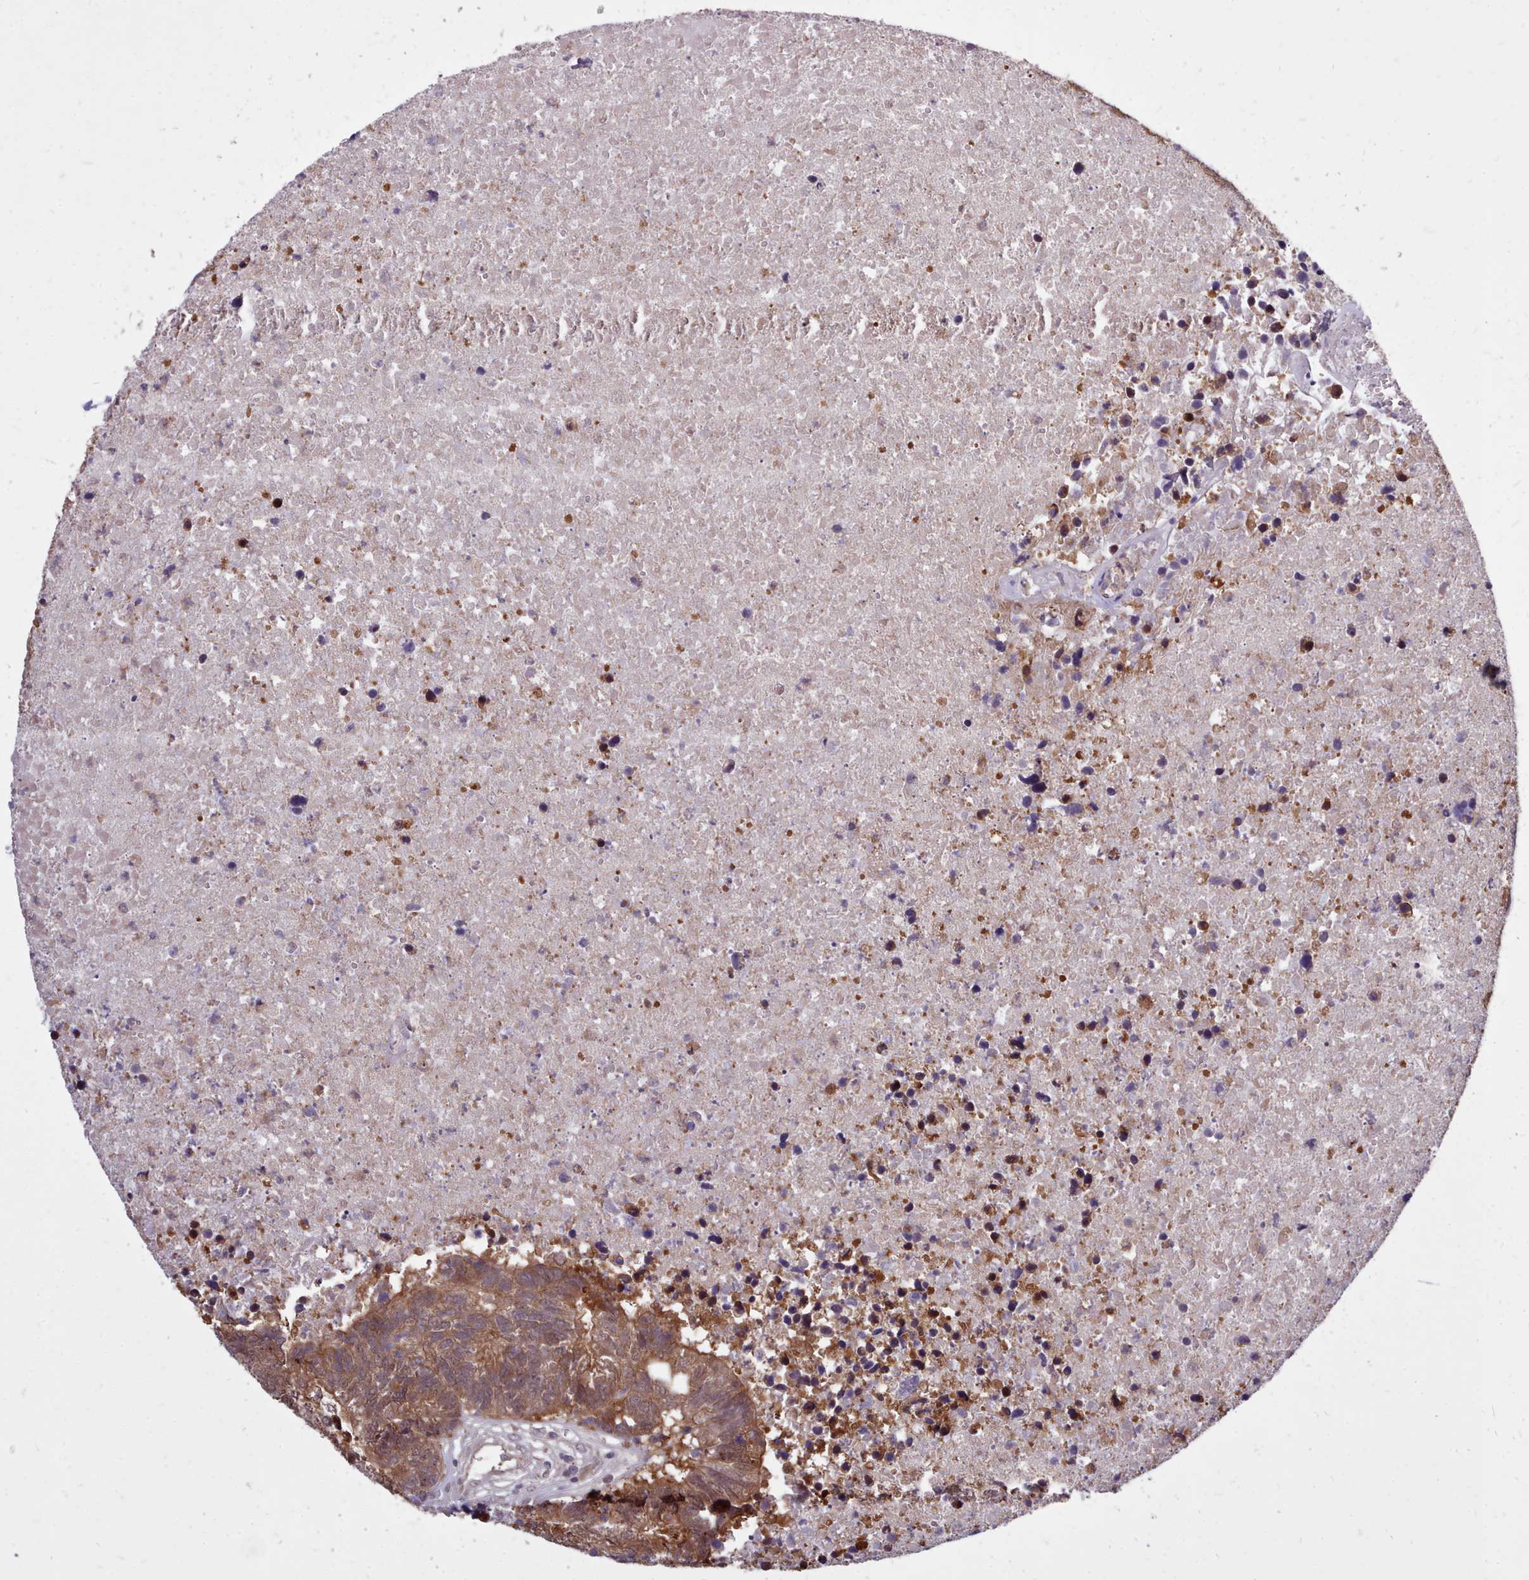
{"staining": {"intensity": "moderate", "quantity": ">75%", "location": "cytoplasmic/membranous"}, "tissue": "colorectal cancer", "cell_type": "Tumor cells", "image_type": "cancer", "snomed": [{"axis": "morphology", "description": "Adenocarcinoma, NOS"}, {"axis": "topography", "description": "Colon"}], "caption": "Immunohistochemistry of colorectal cancer (adenocarcinoma) exhibits medium levels of moderate cytoplasmic/membranous expression in about >75% of tumor cells.", "gene": "AHCY", "patient": {"sex": "female", "age": 48}}